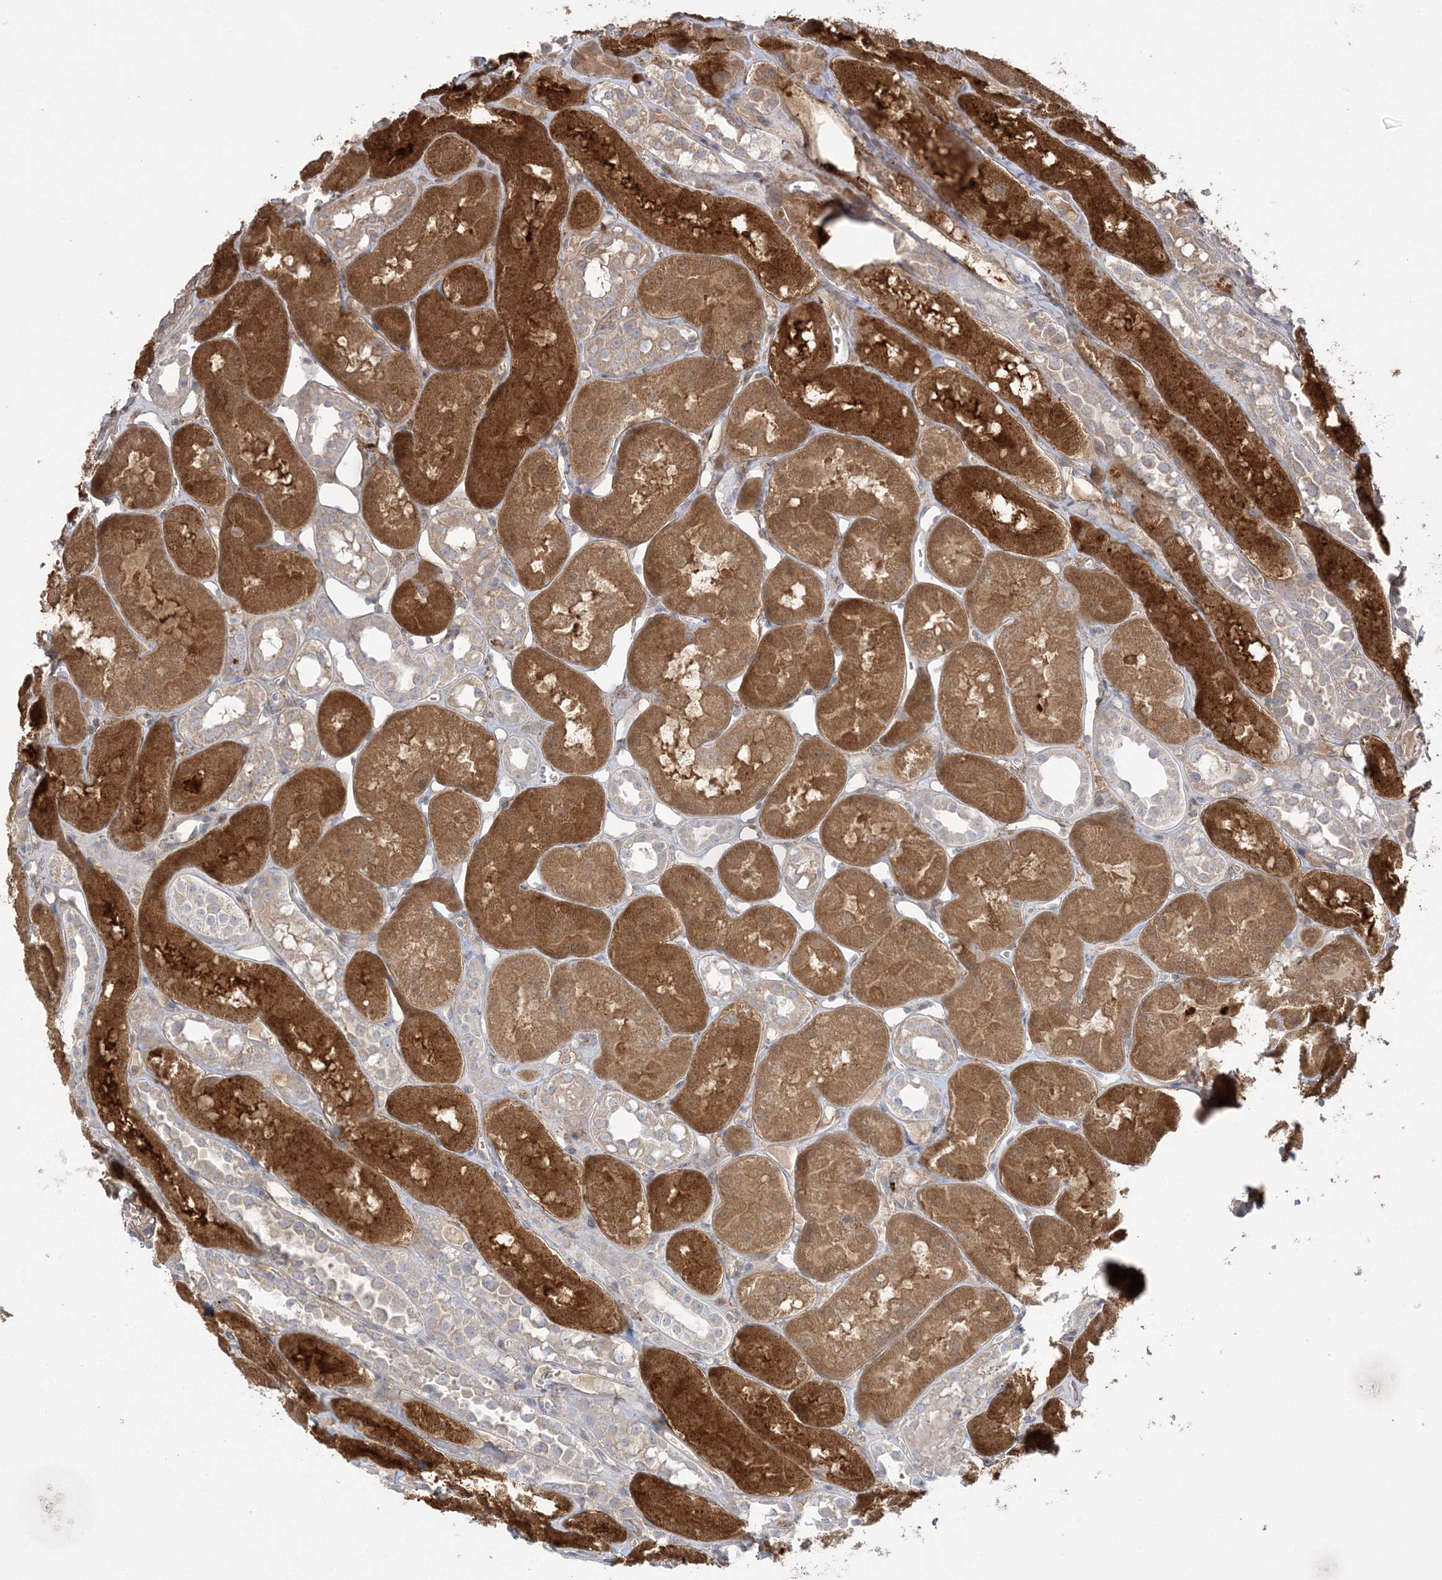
{"staining": {"intensity": "weak", "quantity": "25%-75%", "location": "cytoplasmic/membranous"}, "tissue": "kidney", "cell_type": "Cells in glomeruli", "image_type": "normal", "snomed": [{"axis": "morphology", "description": "Normal tissue, NOS"}, {"axis": "topography", "description": "Kidney"}], "caption": "Cells in glomeruli demonstrate weak cytoplasmic/membranous staining in about 25%-75% of cells in normal kidney. (DAB IHC, brown staining for protein, blue staining for nuclei).", "gene": "HAAO", "patient": {"sex": "male", "age": 16}}